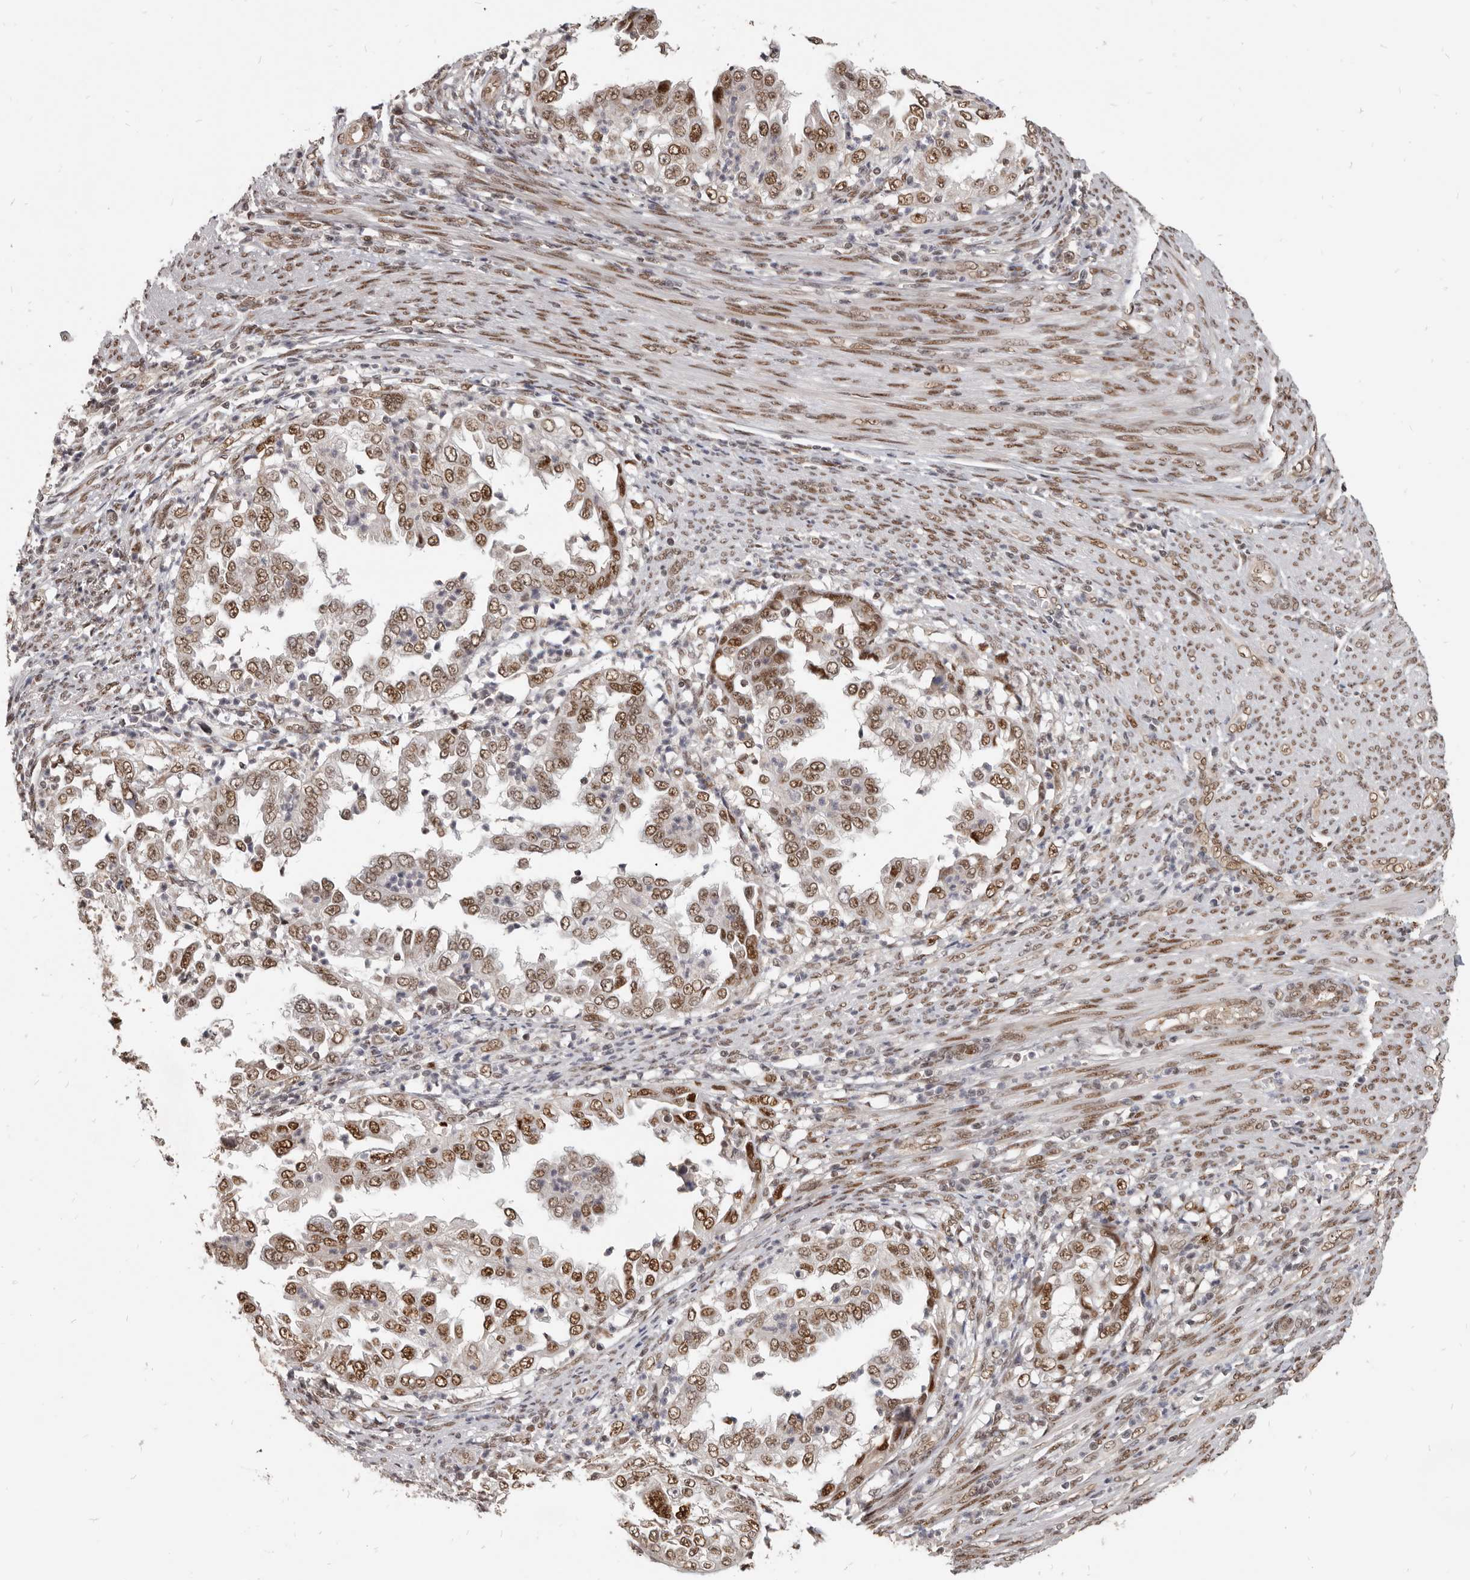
{"staining": {"intensity": "moderate", "quantity": ">75%", "location": "nuclear"}, "tissue": "endometrial cancer", "cell_type": "Tumor cells", "image_type": "cancer", "snomed": [{"axis": "morphology", "description": "Adenocarcinoma, NOS"}, {"axis": "topography", "description": "Endometrium"}], "caption": "DAB immunohistochemical staining of endometrial adenocarcinoma shows moderate nuclear protein expression in about >75% of tumor cells. The staining was performed using DAB (3,3'-diaminobenzidine) to visualize the protein expression in brown, while the nuclei were stained in blue with hematoxylin (Magnification: 20x).", "gene": "ATF5", "patient": {"sex": "female", "age": 85}}